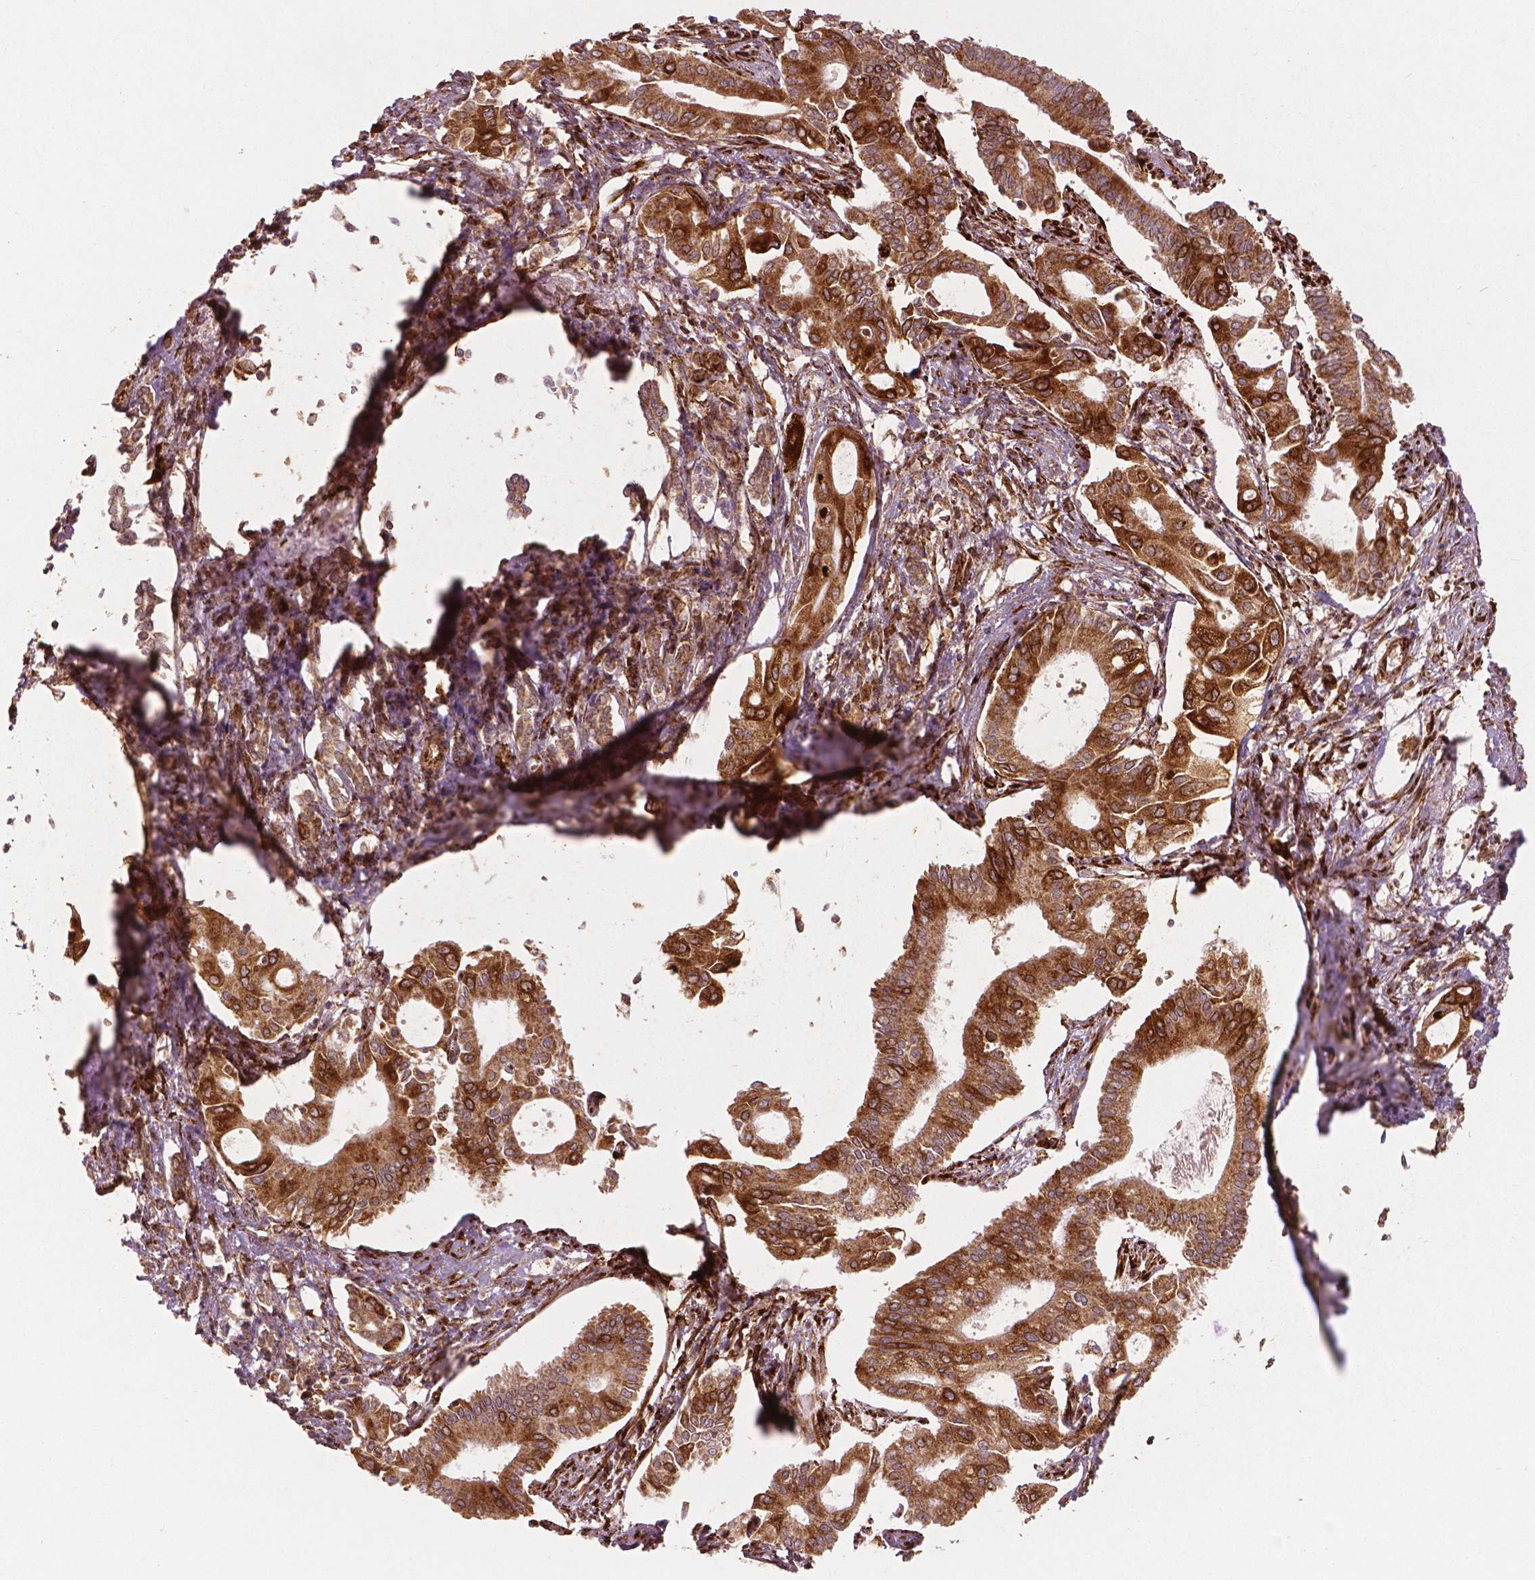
{"staining": {"intensity": "strong", "quantity": ">75%", "location": "cytoplasmic/membranous"}, "tissue": "pancreatic cancer", "cell_type": "Tumor cells", "image_type": "cancer", "snomed": [{"axis": "morphology", "description": "Adenocarcinoma, NOS"}, {"axis": "topography", "description": "Pancreas"}], "caption": "Pancreatic adenocarcinoma stained with DAB IHC shows high levels of strong cytoplasmic/membranous positivity in approximately >75% of tumor cells.", "gene": "PGAM5", "patient": {"sex": "female", "age": 68}}